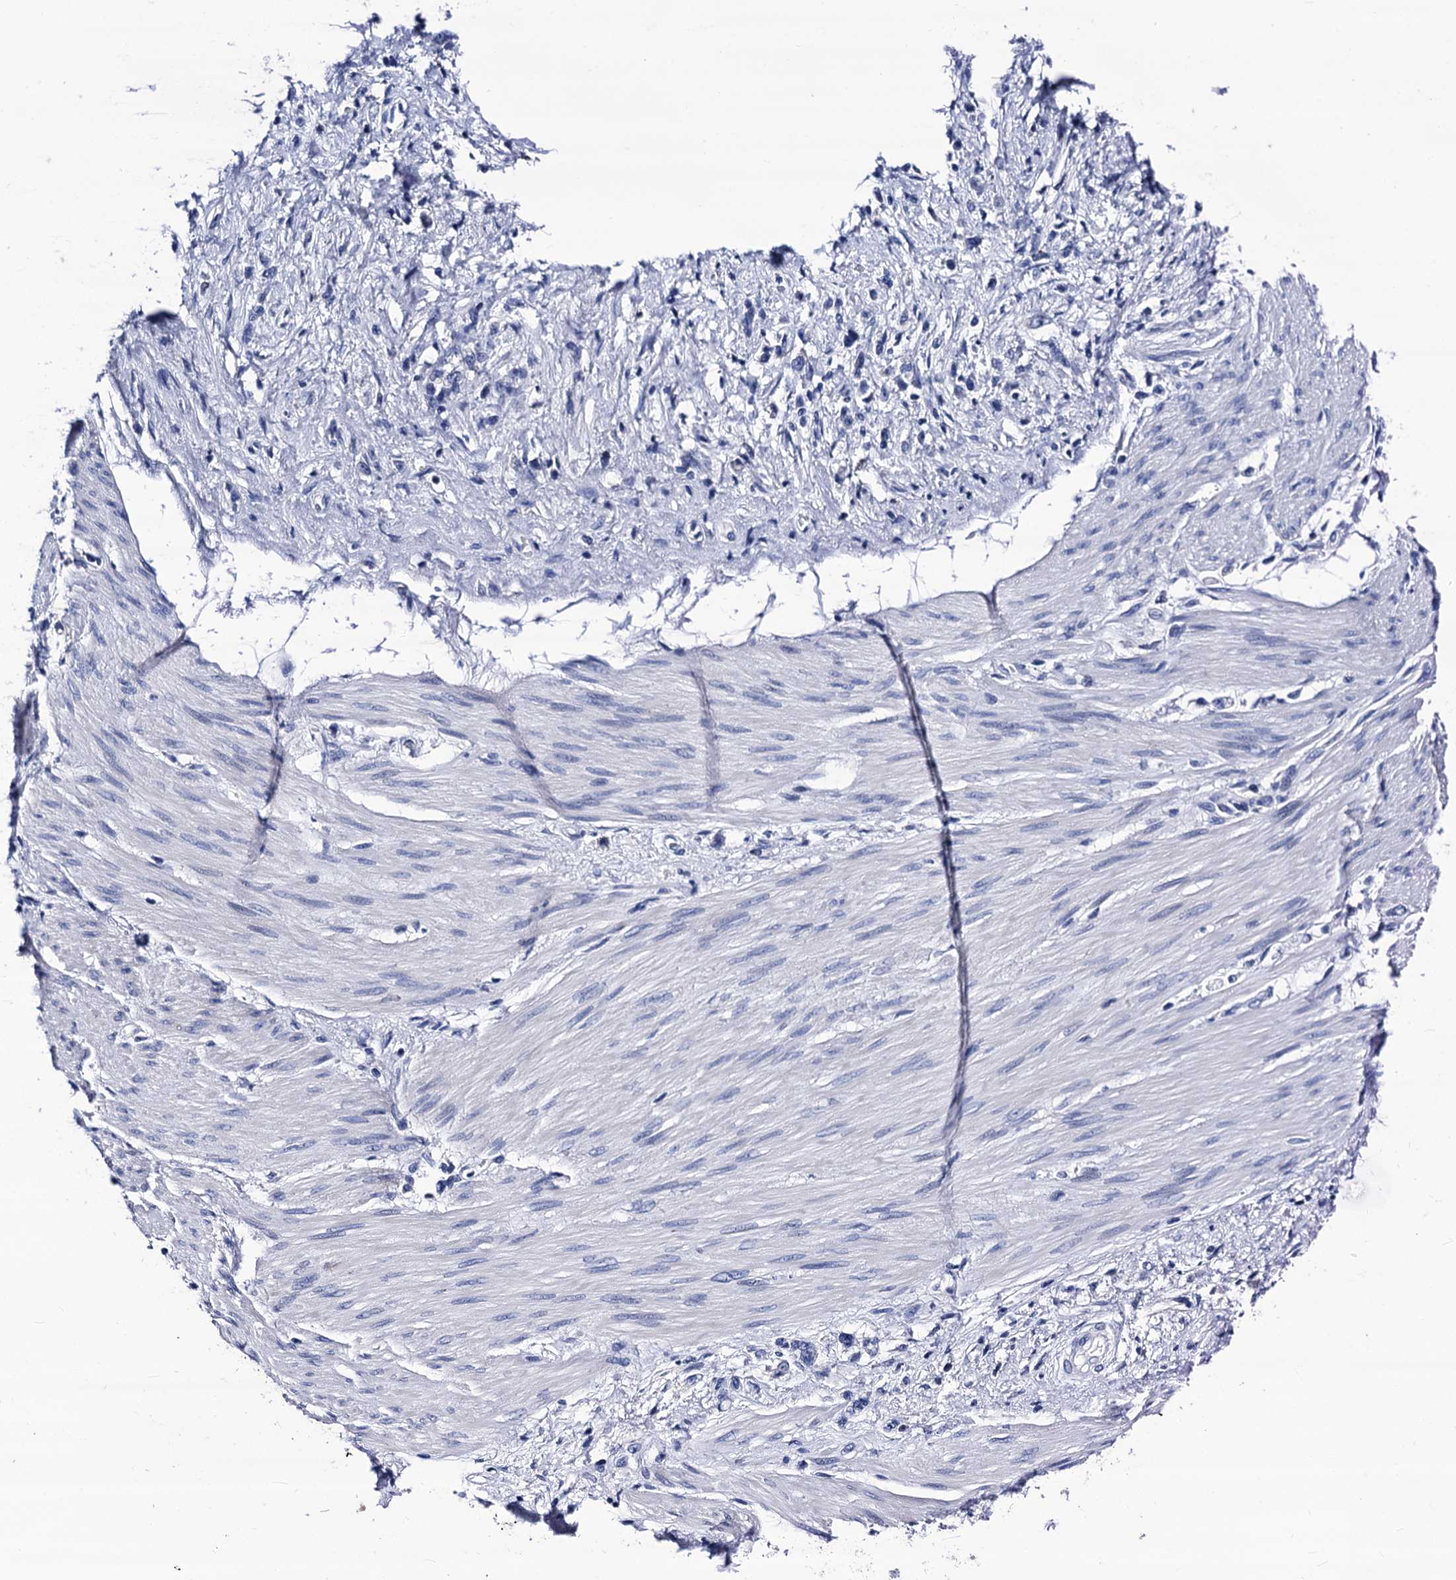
{"staining": {"intensity": "negative", "quantity": "none", "location": "none"}, "tissue": "stomach cancer", "cell_type": "Tumor cells", "image_type": "cancer", "snomed": [{"axis": "morphology", "description": "Adenocarcinoma, NOS"}, {"axis": "topography", "description": "Stomach"}], "caption": "Stomach cancer stained for a protein using immunohistochemistry demonstrates no positivity tumor cells.", "gene": "LRRC30", "patient": {"sex": "female", "age": 60}}